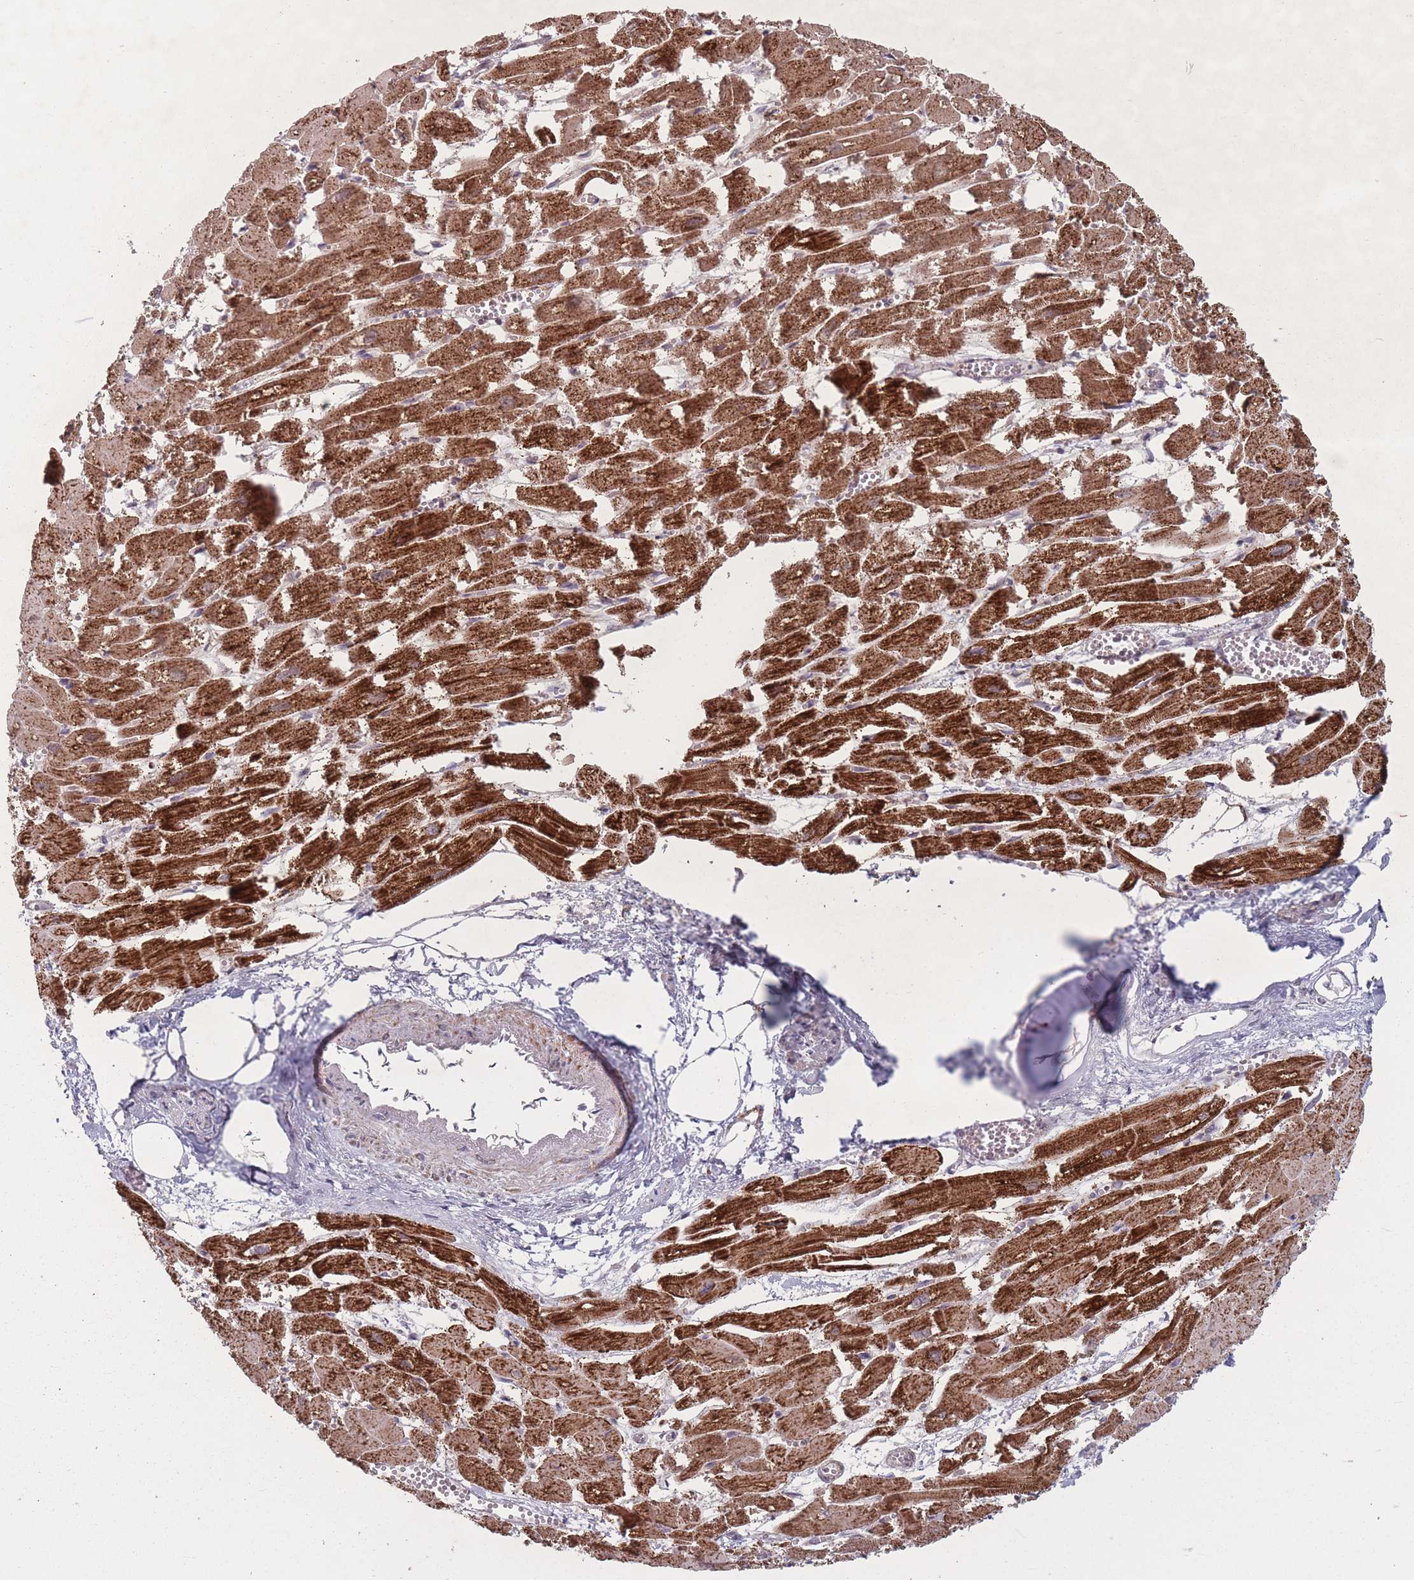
{"staining": {"intensity": "strong", "quantity": ">75%", "location": "cytoplasmic/membranous"}, "tissue": "heart muscle", "cell_type": "Cardiomyocytes", "image_type": "normal", "snomed": [{"axis": "morphology", "description": "Normal tissue, NOS"}, {"axis": "topography", "description": "Heart"}], "caption": "Immunohistochemistry (IHC) histopathology image of unremarkable heart muscle: human heart muscle stained using immunohistochemistry reveals high levels of strong protein expression localized specifically in the cytoplasmic/membranous of cardiomyocytes, appearing as a cytoplasmic/membranous brown color.", "gene": "OR10Q1", "patient": {"sex": "male", "age": 54}}